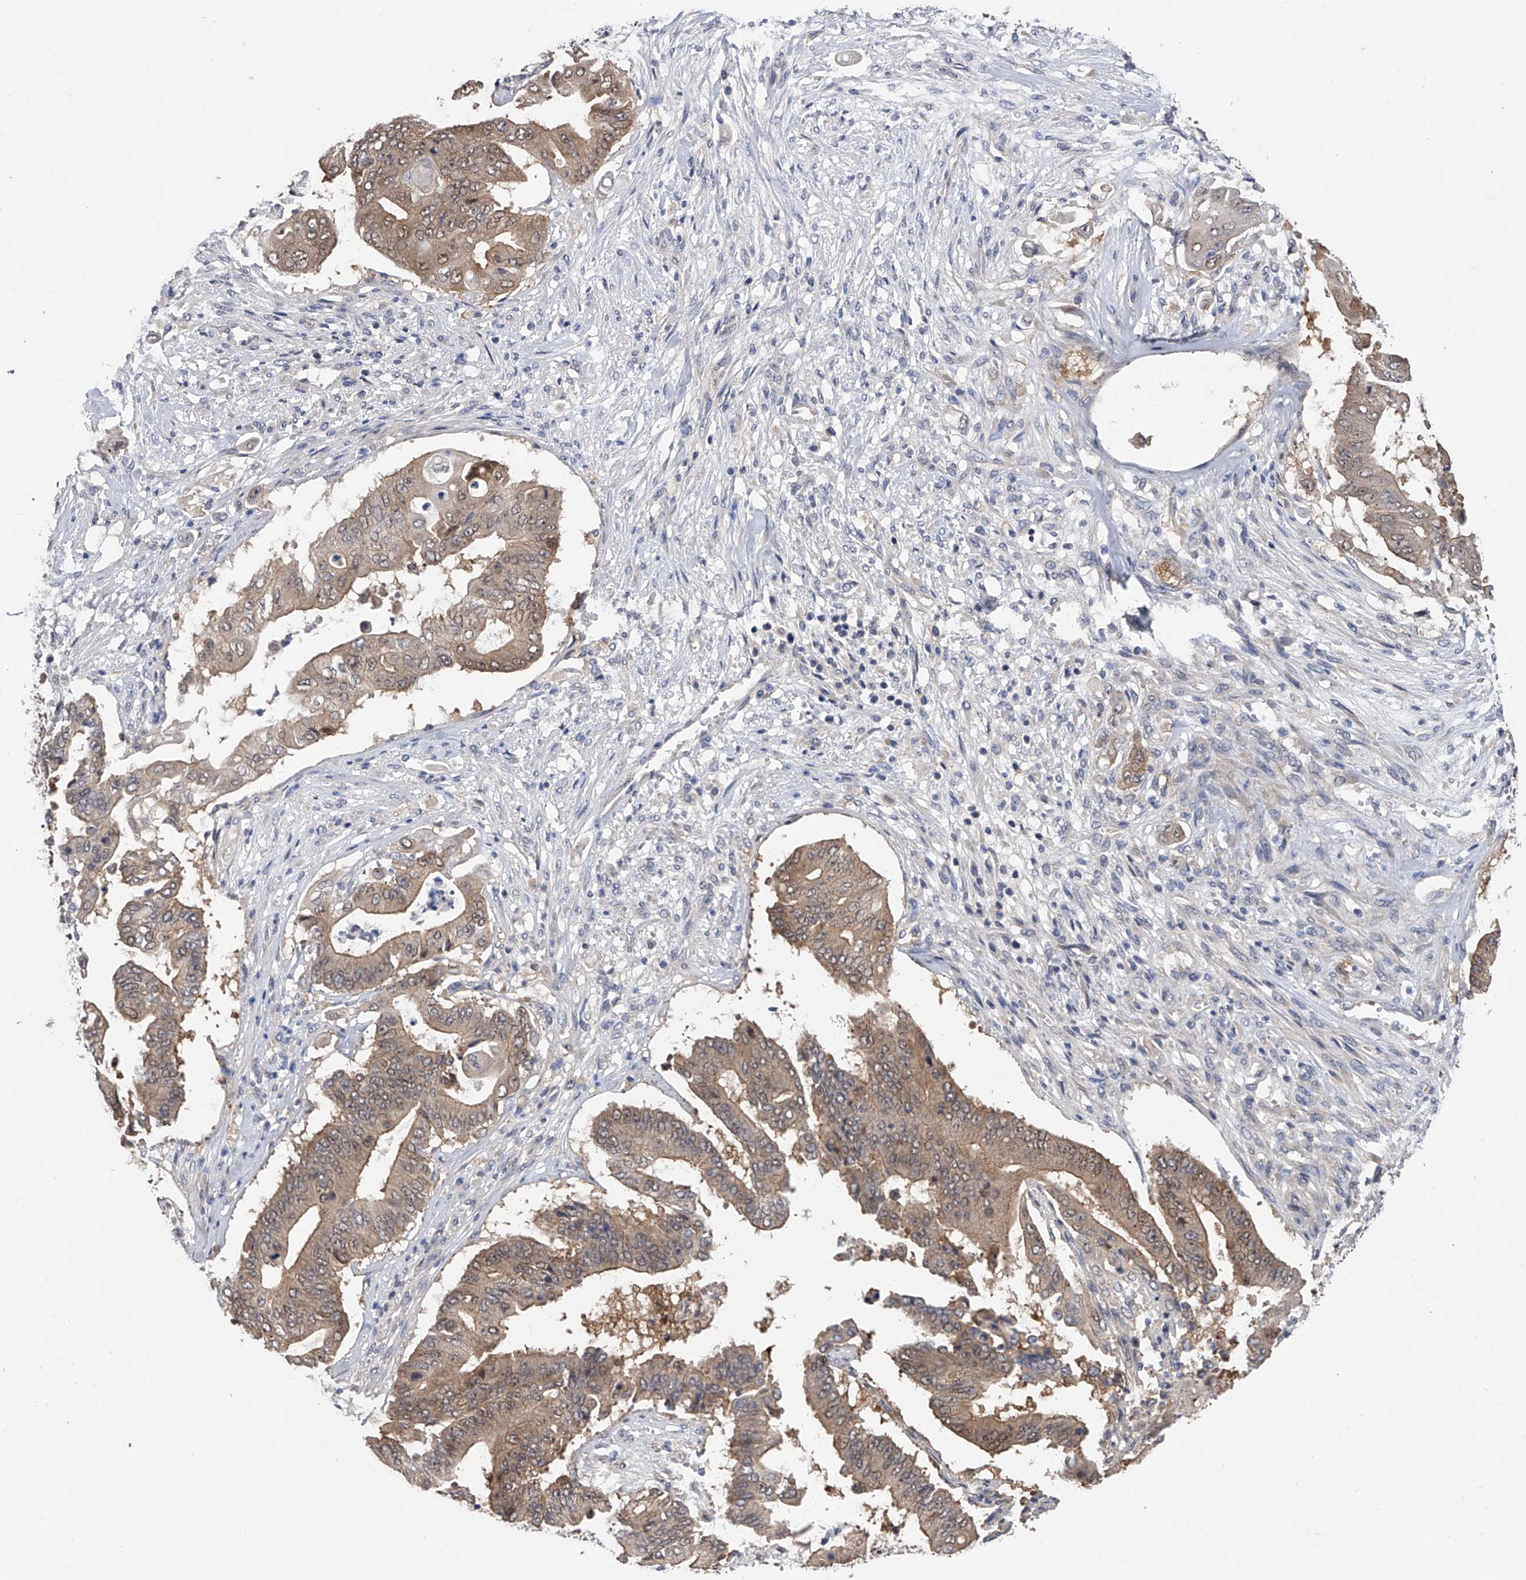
{"staining": {"intensity": "weak", "quantity": "25%-75%", "location": "cytoplasmic/membranous"}, "tissue": "pancreatic cancer", "cell_type": "Tumor cells", "image_type": "cancer", "snomed": [{"axis": "morphology", "description": "Adenocarcinoma, NOS"}, {"axis": "topography", "description": "Pancreas"}], "caption": "Weak cytoplasmic/membranous staining for a protein is appreciated in approximately 25%-75% of tumor cells of adenocarcinoma (pancreatic) using IHC.", "gene": "CFAP298", "patient": {"sex": "female", "age": 77}}